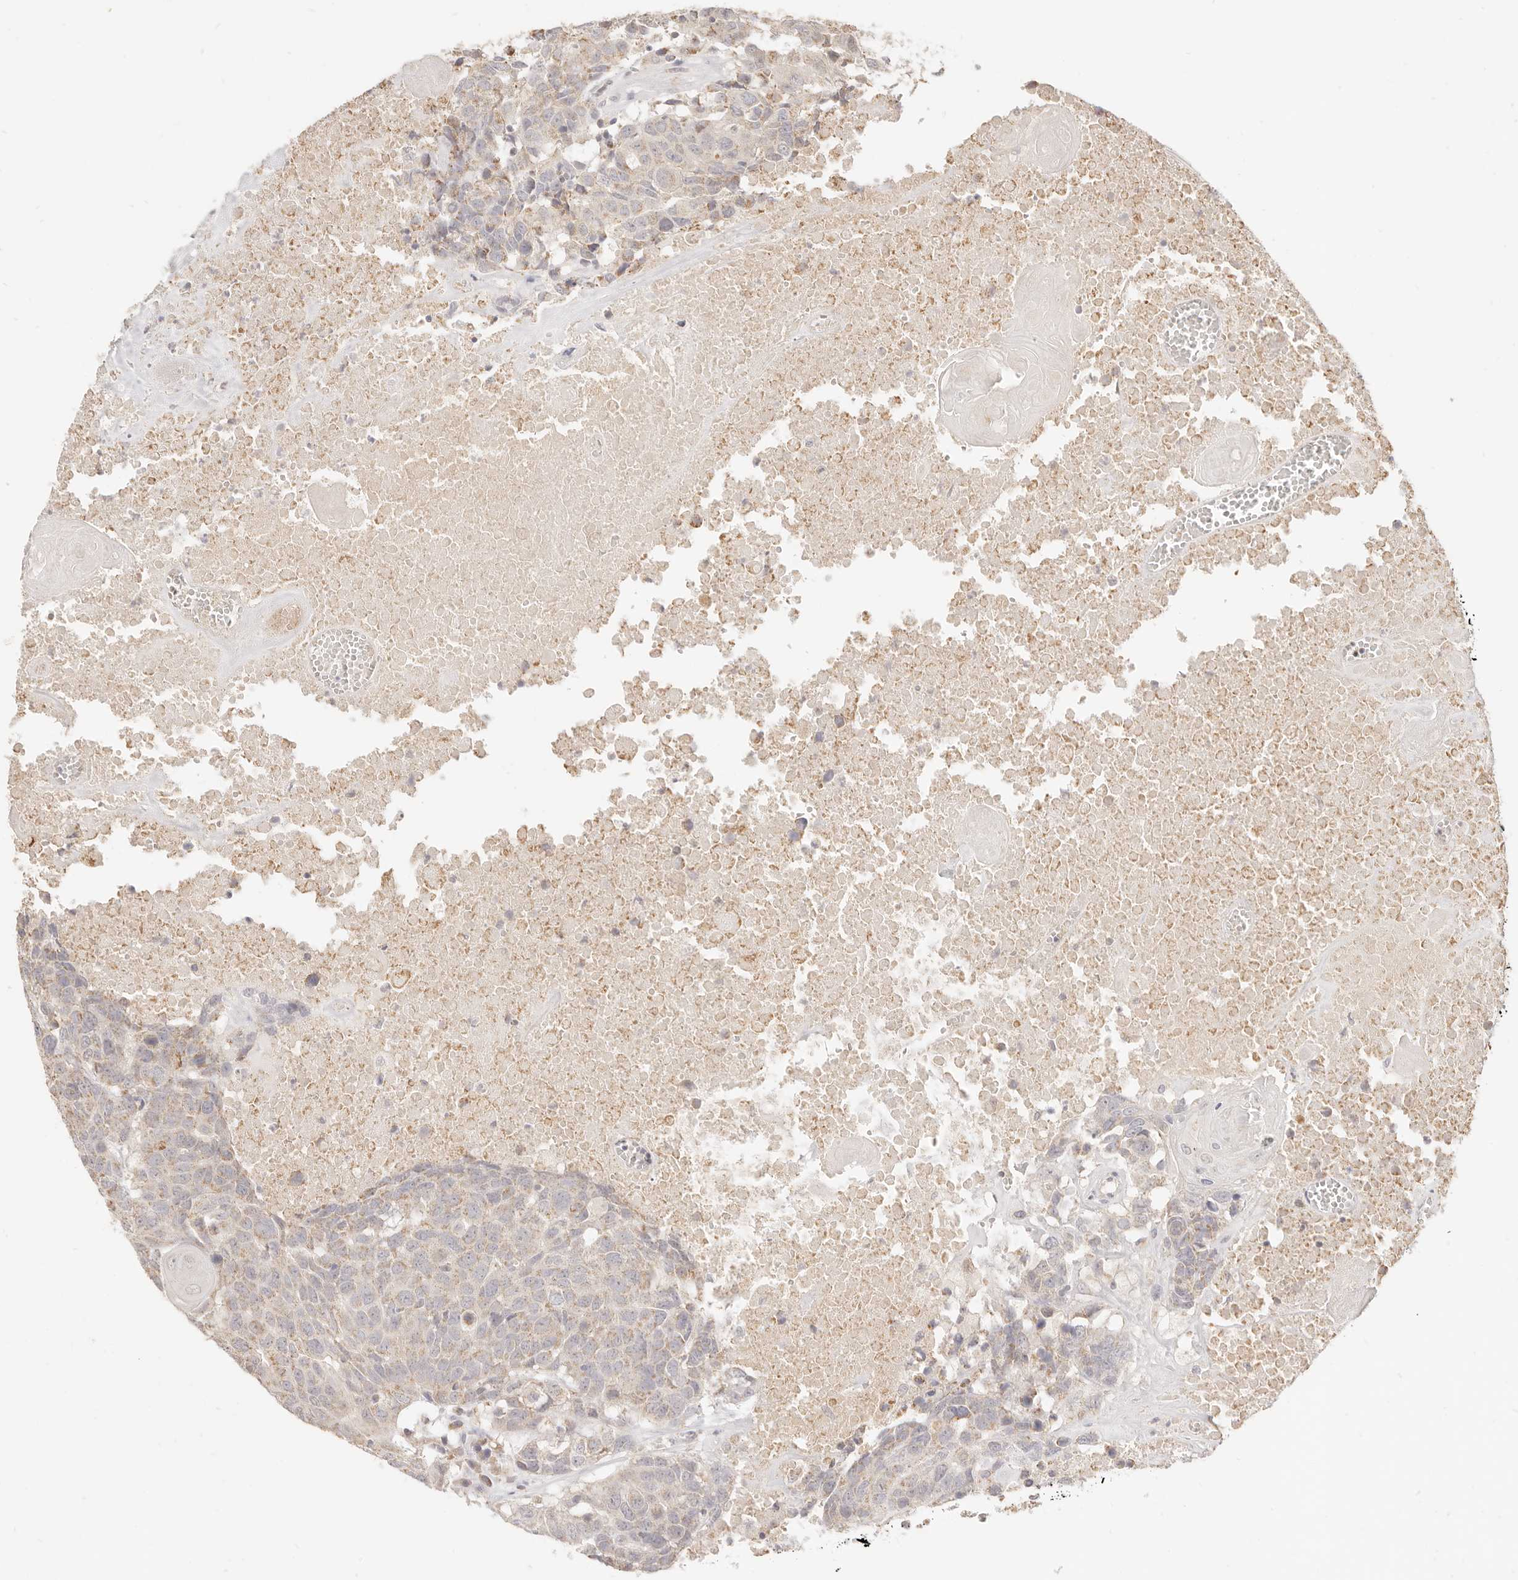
{"staining": {"intensity": "weak", "quantity": "25%-75%", "location": "cytoplasmic/membranous"}, "tissue": "head and neck cancer", "cell_type": "Tumor cells", "image_type": "cancer", "snomed": [{"axis": "morphology", "description": "Squamous cell carcinoma, NOS"}, {"axis": "topography", "description": "Head-Neck"}], "caption": "Head and neck cancer (squamous cell carcinoma) tissue exhibits weak cytoplasmic/membranous expression in about 25%-75% of tumor cells", "gene": "CPLANE2", "patient": {"sex": "male", "age": 66}}